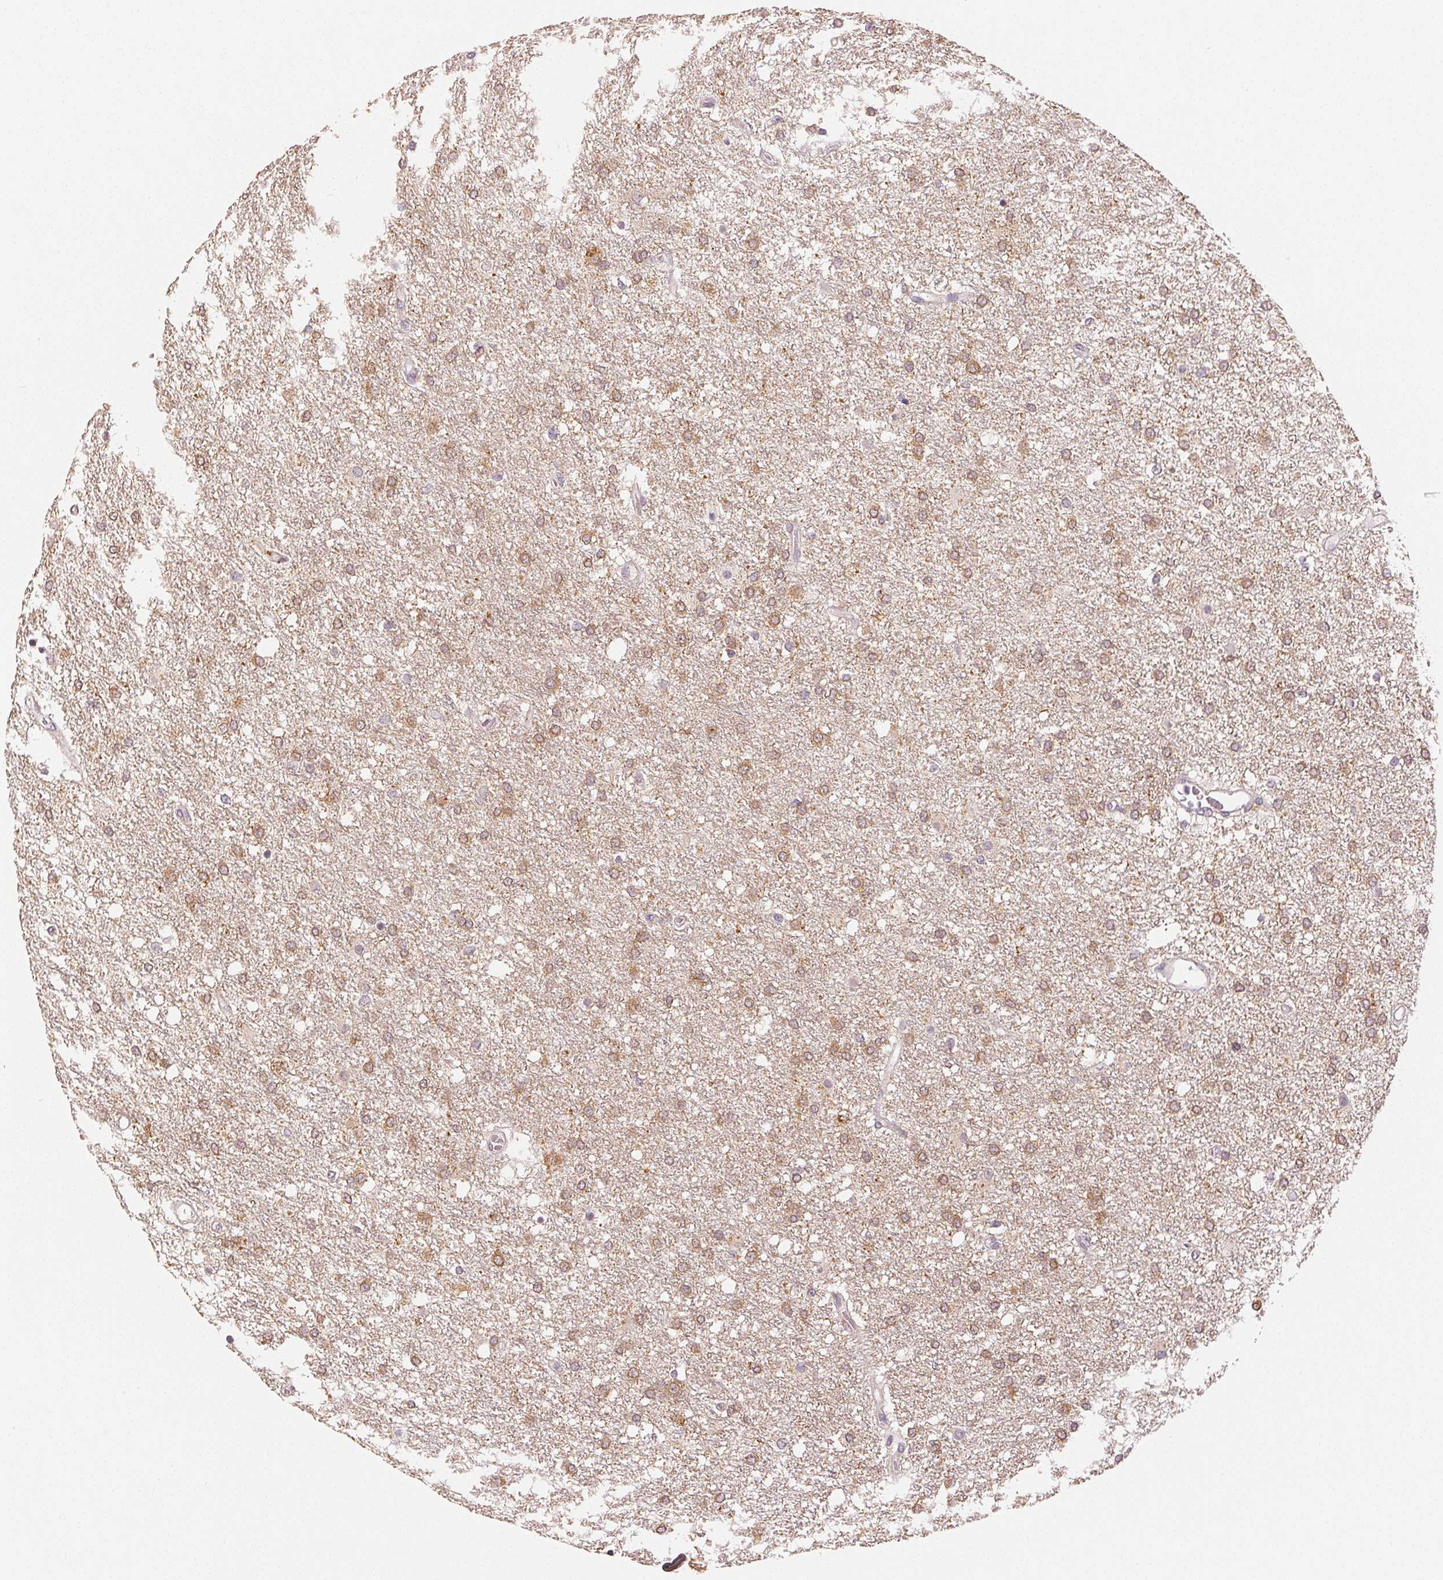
{"staining": {"intensity": "moderate", "quantity": ">75%", "location": "cytoplasmic/membranous"}, "tissue": "glioma", "cell_type": "Tumor cells", "image_type": "cancer", "snomed": [{"axis": "morphology", "description": "Glioma, malignant, High grade"}, {"axis": "topography", "description": "Brain"}], "caption": "Glioma stained with a protein marker displays moderate staining in tumor cells.", "gene": "MAP1LC3A", "patient": {"sex": "female", "age": 61}}